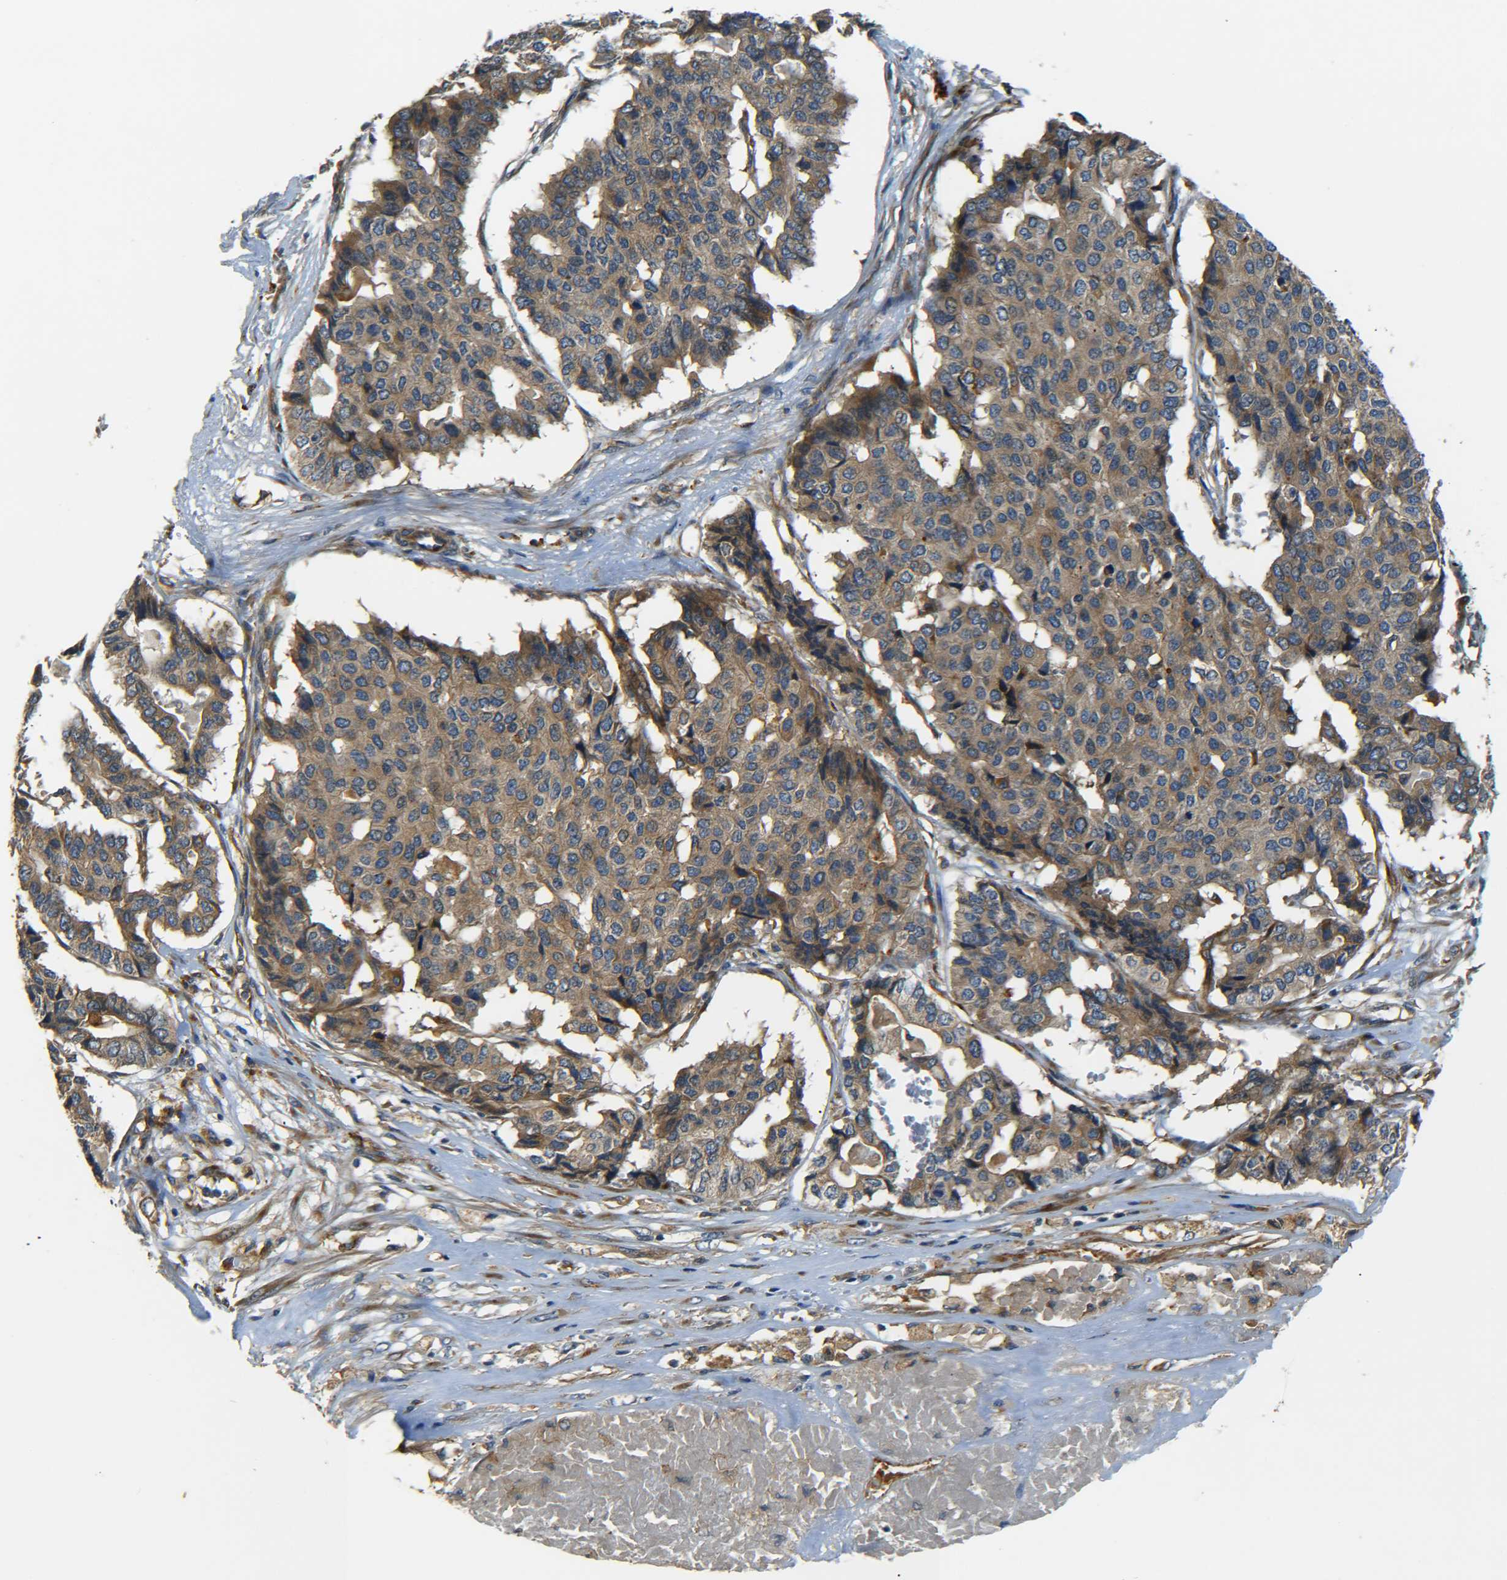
{"staining": {"intensity": "moderate", "quantity": ">75%", "location": "cytoplasmic/membranous"}, "tissue": "pancreatic cancer", "cell_type": "Tumor cells", "image_type": "cancer", "snomed": [{"axis": "morphology", "description": "Adenocarcinoma, NOS"}, {"axis": "topography", "description": "Pancreas"}], "caption": "Brown immunohistochemical staining in adenocarcinoma (pancreatic) shows moderate cytoplasmic/membranous positivity in about >75% of tumor cells.", "gene": "LRCH3", "patient": {"sex": "male", "age": 50}}